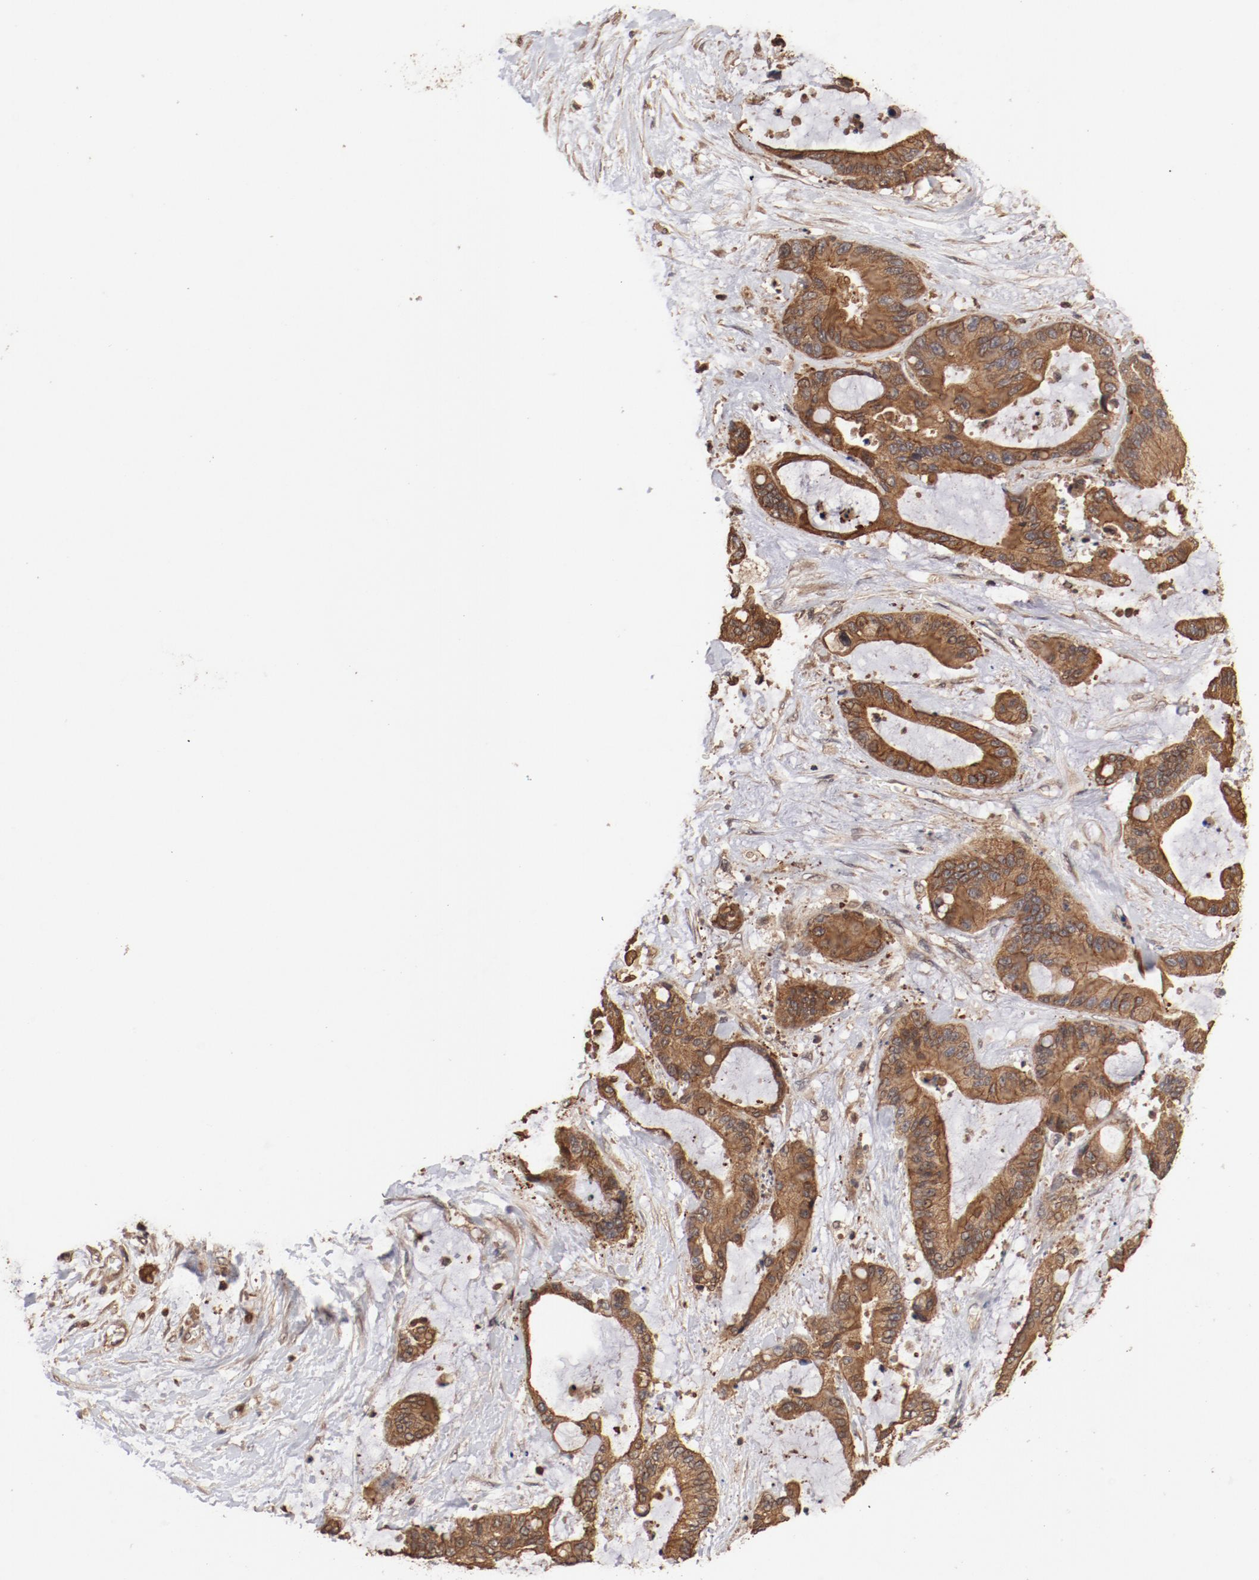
{"staining": {"intensity": "moderate", "quantity": ">75%", "location": "cytoplasmic/membranous"}, "tissue": "liver cancer", "cell_type": "Tumor cells", "image_type": "cancer", "snomed": [{"axis": "morphology", "description": "Cholangiocarcinoma"}, {"axis": "topography", "description": "Liver"}], "caption": "This image exhibits liver cholangiocarcinoma stained with IHC to label a protein in brown. The cytoplasmic/membranous of tumor cells show moderate positivity for the protein. Nuclei are counter-stained blue.", "gene": "GUF1", "patient": {"sex": "female", "age": 73}}